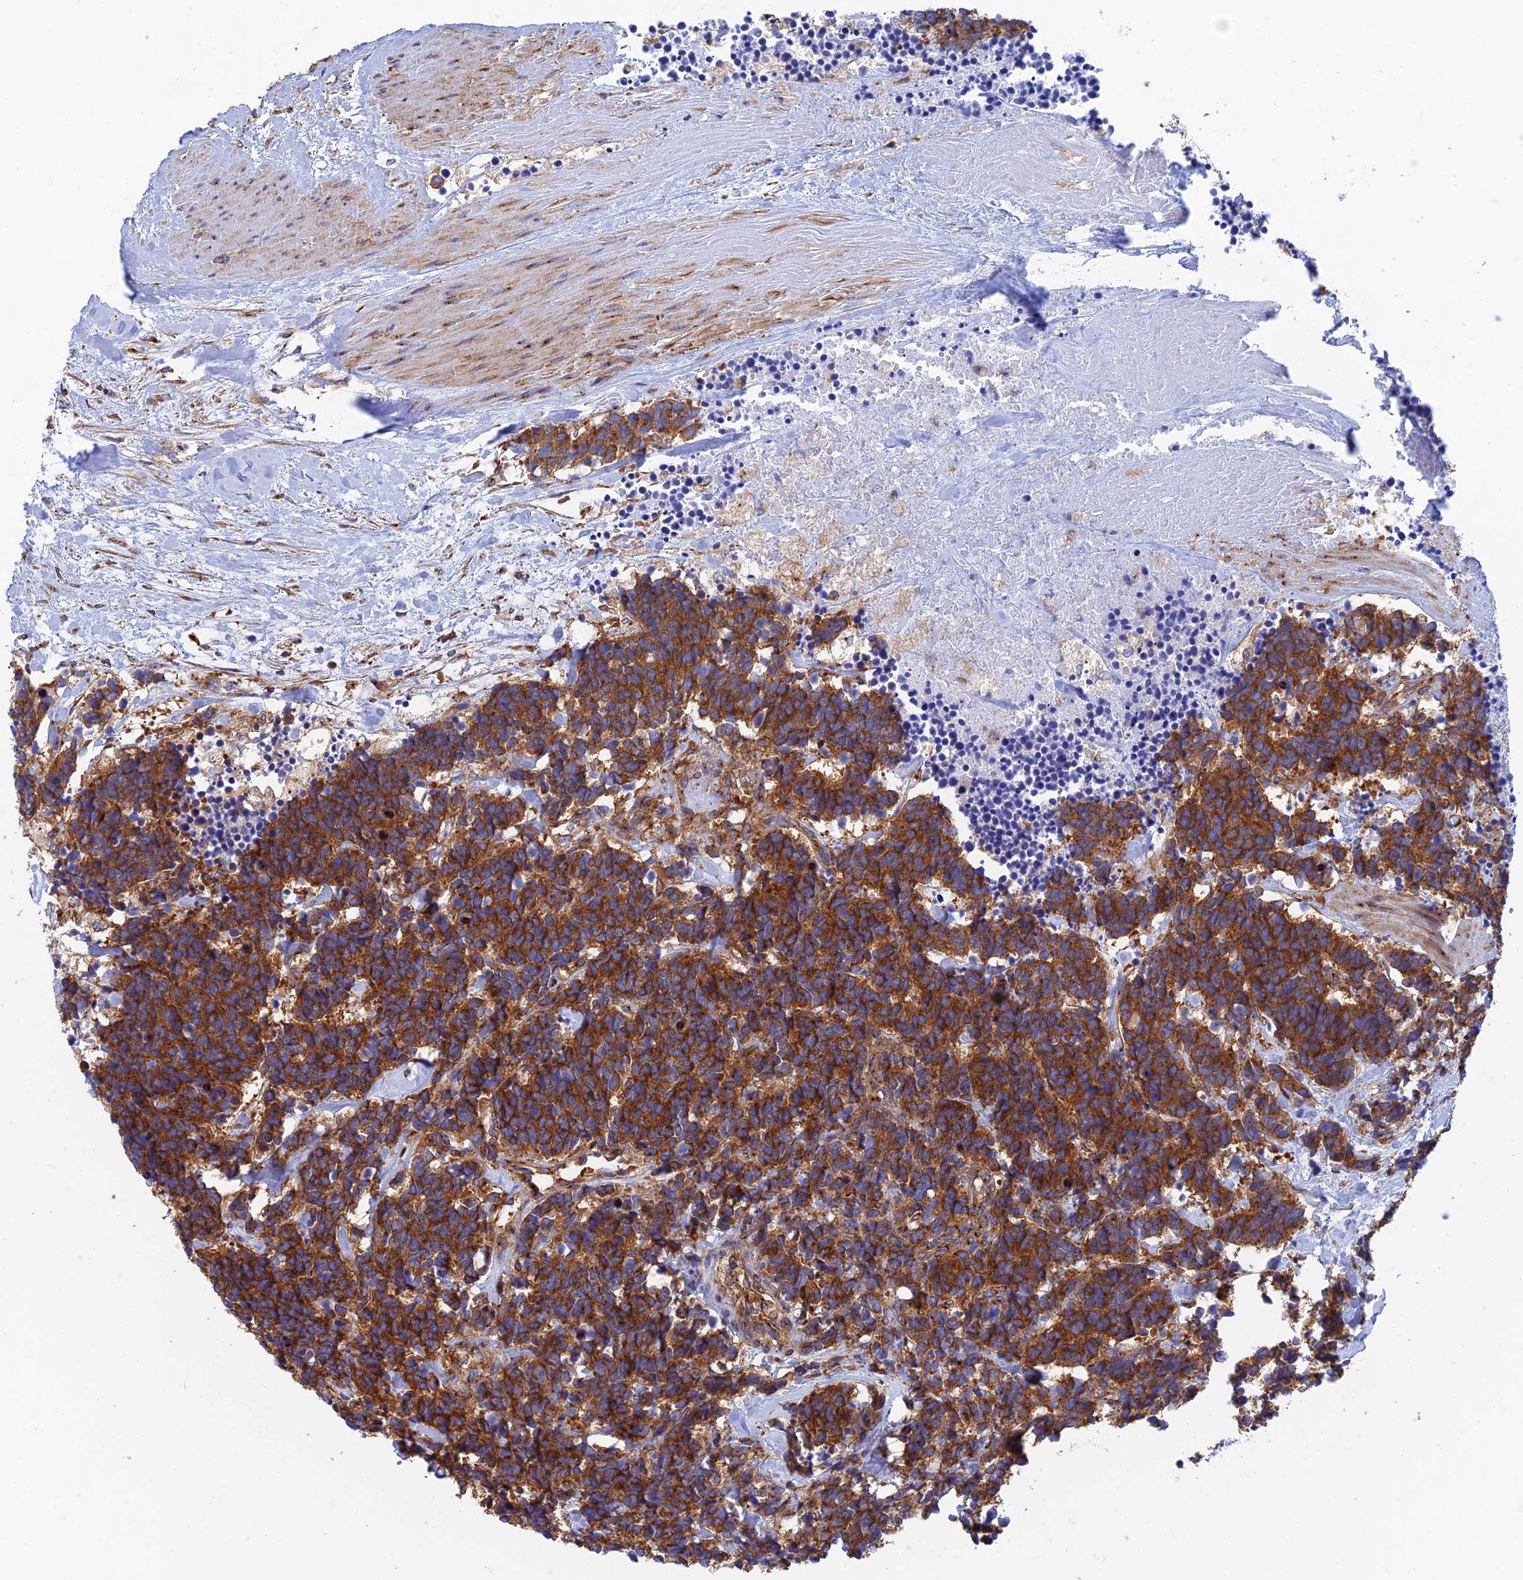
{"staining": {"intensity": "strong", "quantity": ">75%", "location": "cytoplasmic/membranous"}, "tissue": "carcinoid", "cell_type": "Tumor cells", "image_type": "cancer", "snomed": [{"axis": "morphology", "description": "Carcinoma, NOS"}, {"axis": "morphology", "description": "Carcinoid, malignant, NOS"}, {"axis": "topography", "description": "Urinary bladder"}], "caption": "A histopathology image of malignant carcinoid stained for a protein shows strong cytoplasmic/membranous brown staining in tumor cells.", "gene": "DCTN2", "patient": {"sex": "male", "age": 57}}